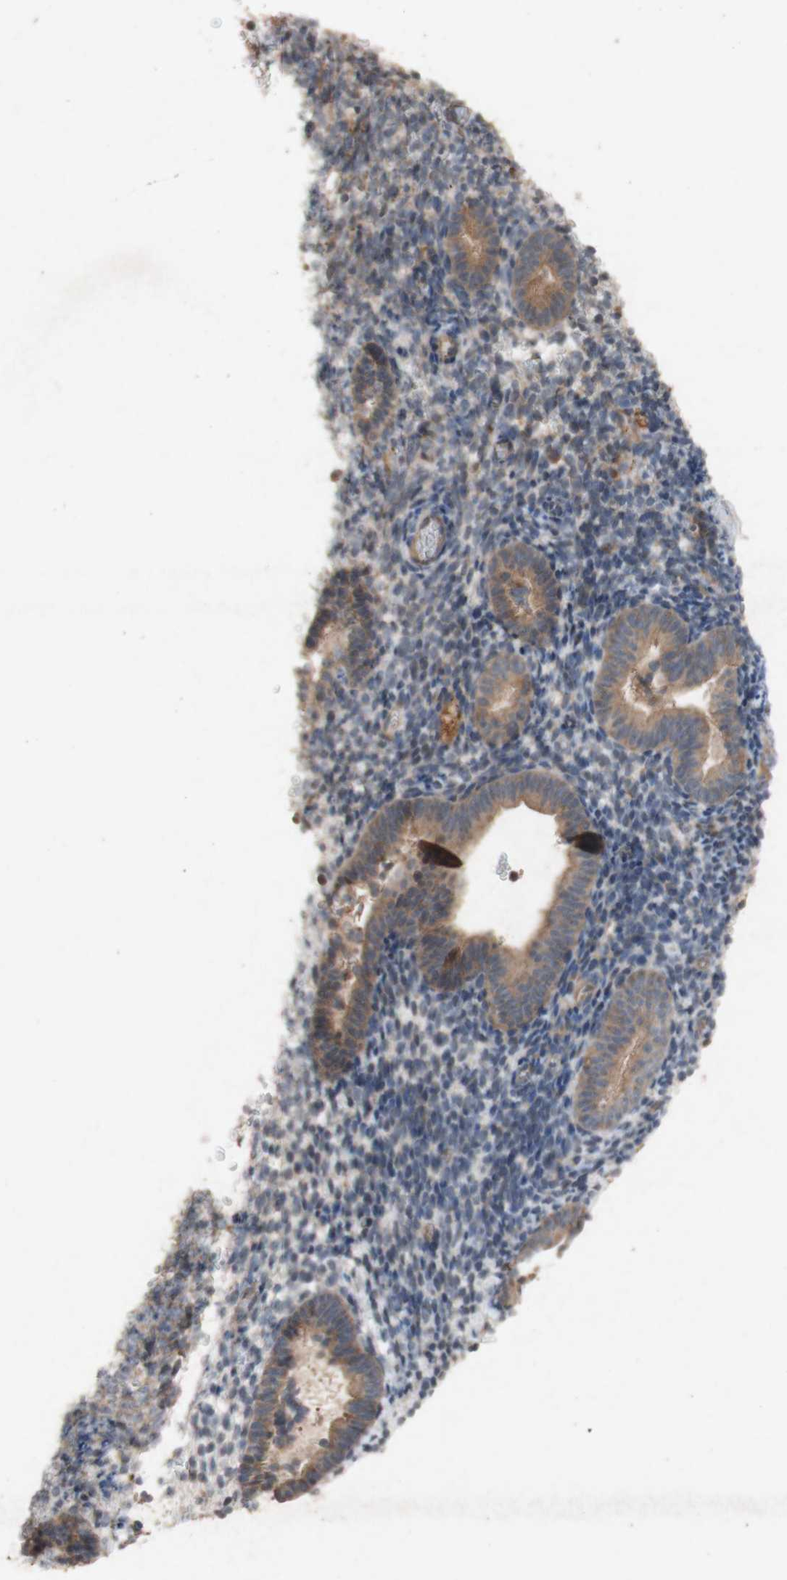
{"staining": {"intensity": "weak", "quantity": "25%-75%", "location": "cytoplasmic/membranous"}, "tissue": "endometrium", "cell_type": "Cells in endometrial stroma", "image_type": "normal", "snomed": [{"axis": "morphology", "description": "Normal tissue, NOS"}, {"axis": "topography", "description": "Endometrium"}], "caption": "Immunohistochemical staining of unremarkable endometrium shows 25%-75% levels of weak cytoplasmic/membranous protein positivity in approximately 25%-75% of cells in endometrial stroma. The protein of interest is stained brown, and the nuclei are stained in blue (DAB (3,3'-diaminobenzidine) IHC with brightfield microscopy, high magnification).", "gene": "ATP6V1F", "patient": {"sex": "female", "age": 51}}